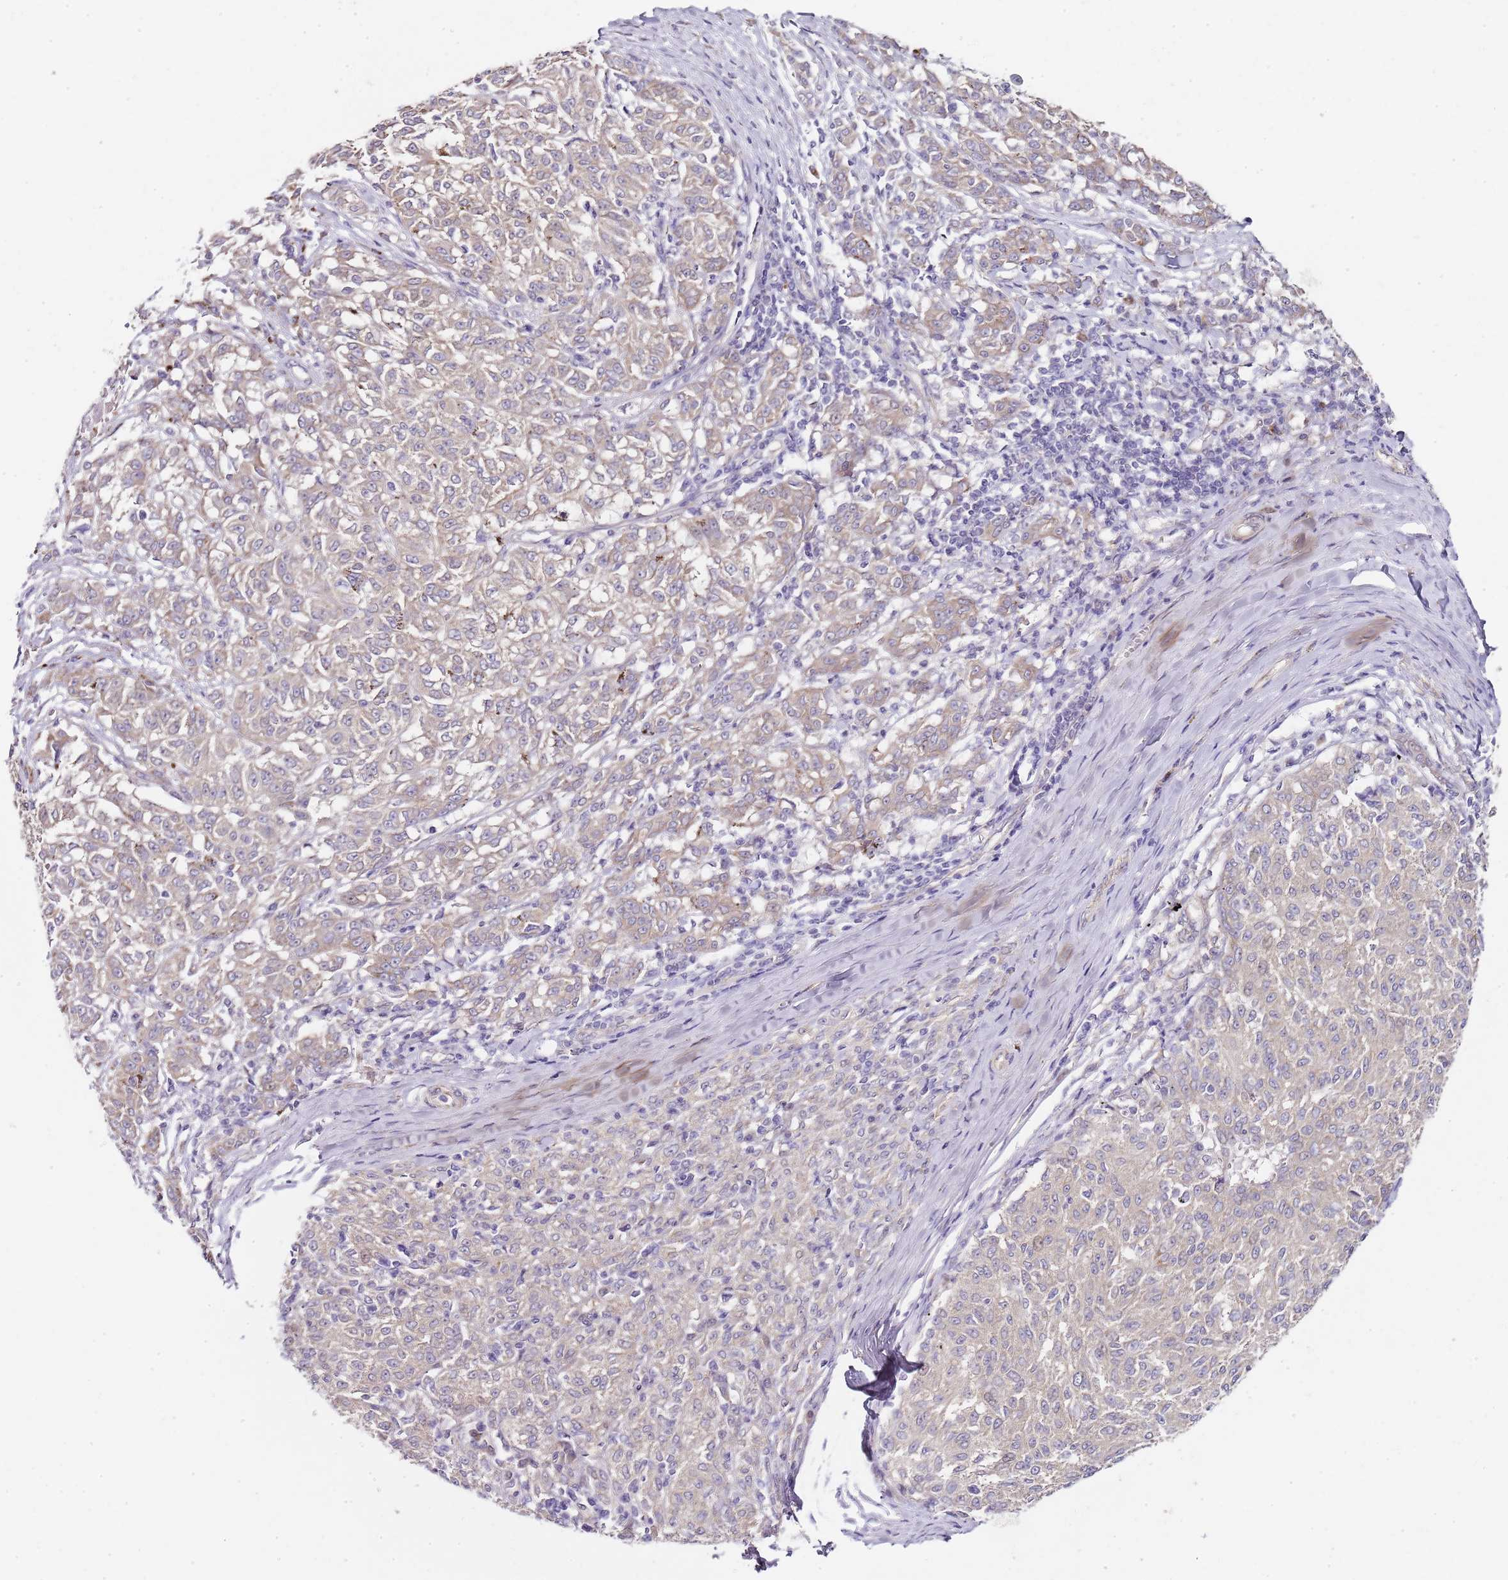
{"staining": {"intensity": "weak", "quantity": "25%-75%", "location": "cytoplasmic/membranous"}, "tissue": "melanoma", "cell_type": "Tumor cells", "image_type": "cancer", "snomed": [{"axis": "morphology", "description": "Malignant melanoma, NOS"}, {"axis": "topography", "description": "Skin"}], "caption": "This is a photomicrograph of immunohistochemistry (IHC) staining of malignant melanoma, which shows weak positivity in the cytoplasmic/membranous of tumor cells.", "gene": "TBC1D9", "patient": {"sex": "female", "age": 72}}